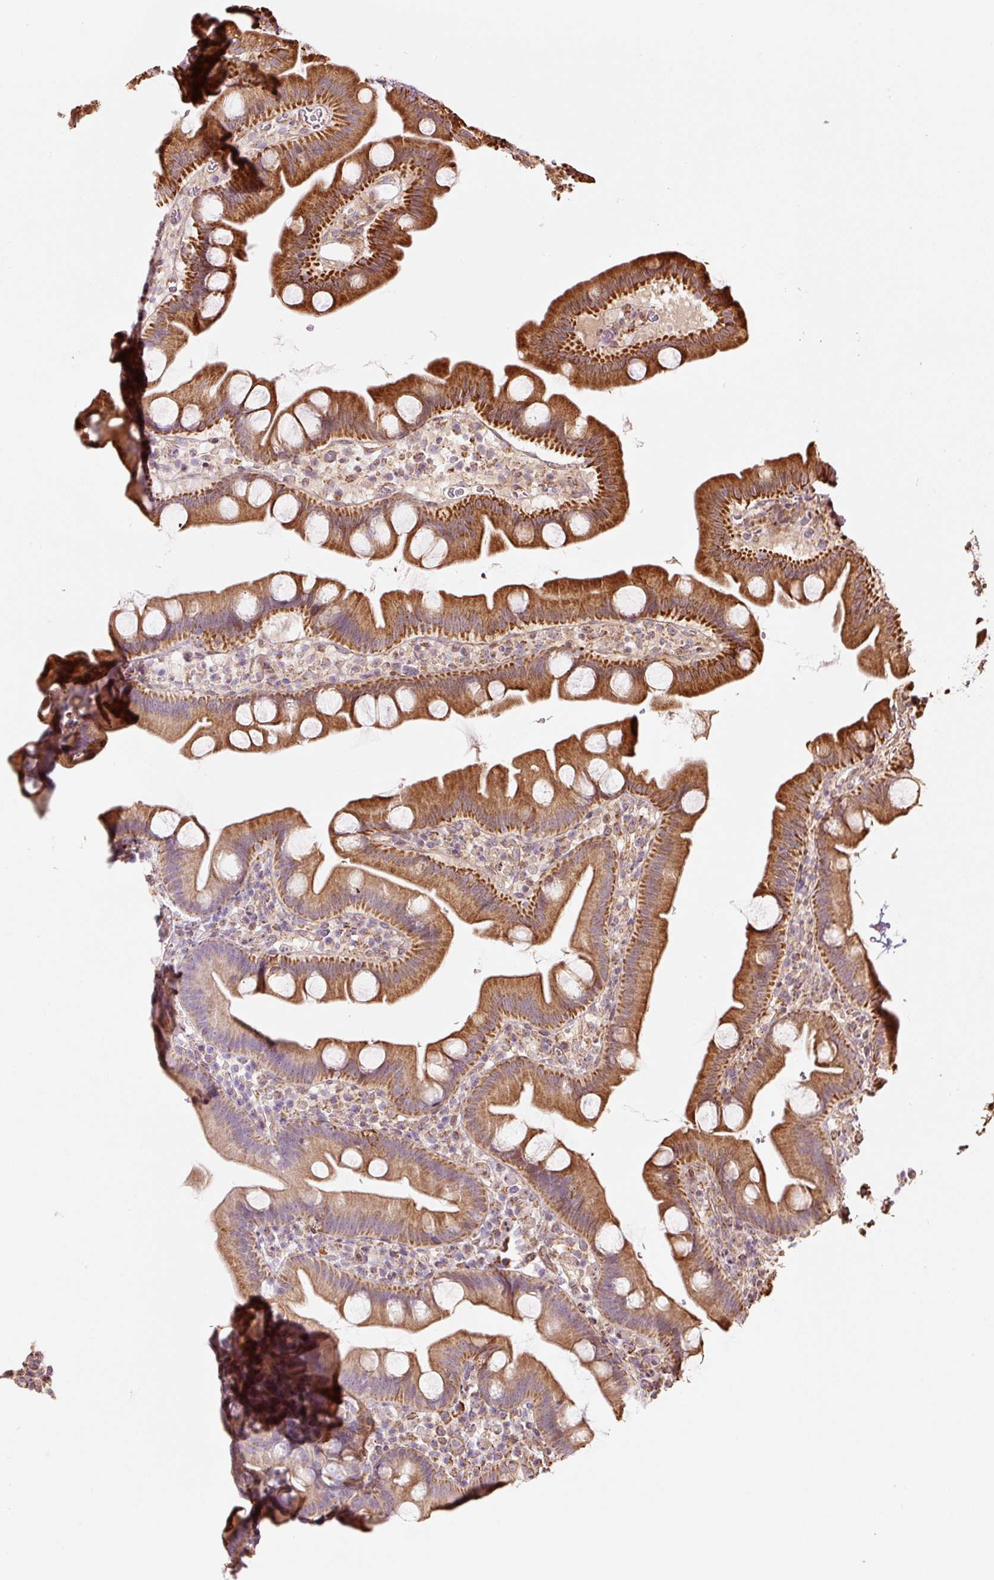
{"staining": {"intensity": "strong", "quantity": ">75%", "location": "cytoplasmic/membranous"}, "tissue": "small intestine", "cell_type": "Glandular cells", "image_type": "normal", "snomed": [{"axis": "morphology", "description": "Normal tissue, NOS"}, {"axis": "topography", "description": "Small intestine"}], "caption": "The photomicrograph displays a brown stain indicating the presence of a protein in the cytoplasmic/membranous of glandular cells in small intestine. (Stains: DAB in brown, nuclei in blue, Microscopy: brightfield microscopy at high magnification).", "gene": "ETF1", "patient": {"sex": "female", "age": 68}}